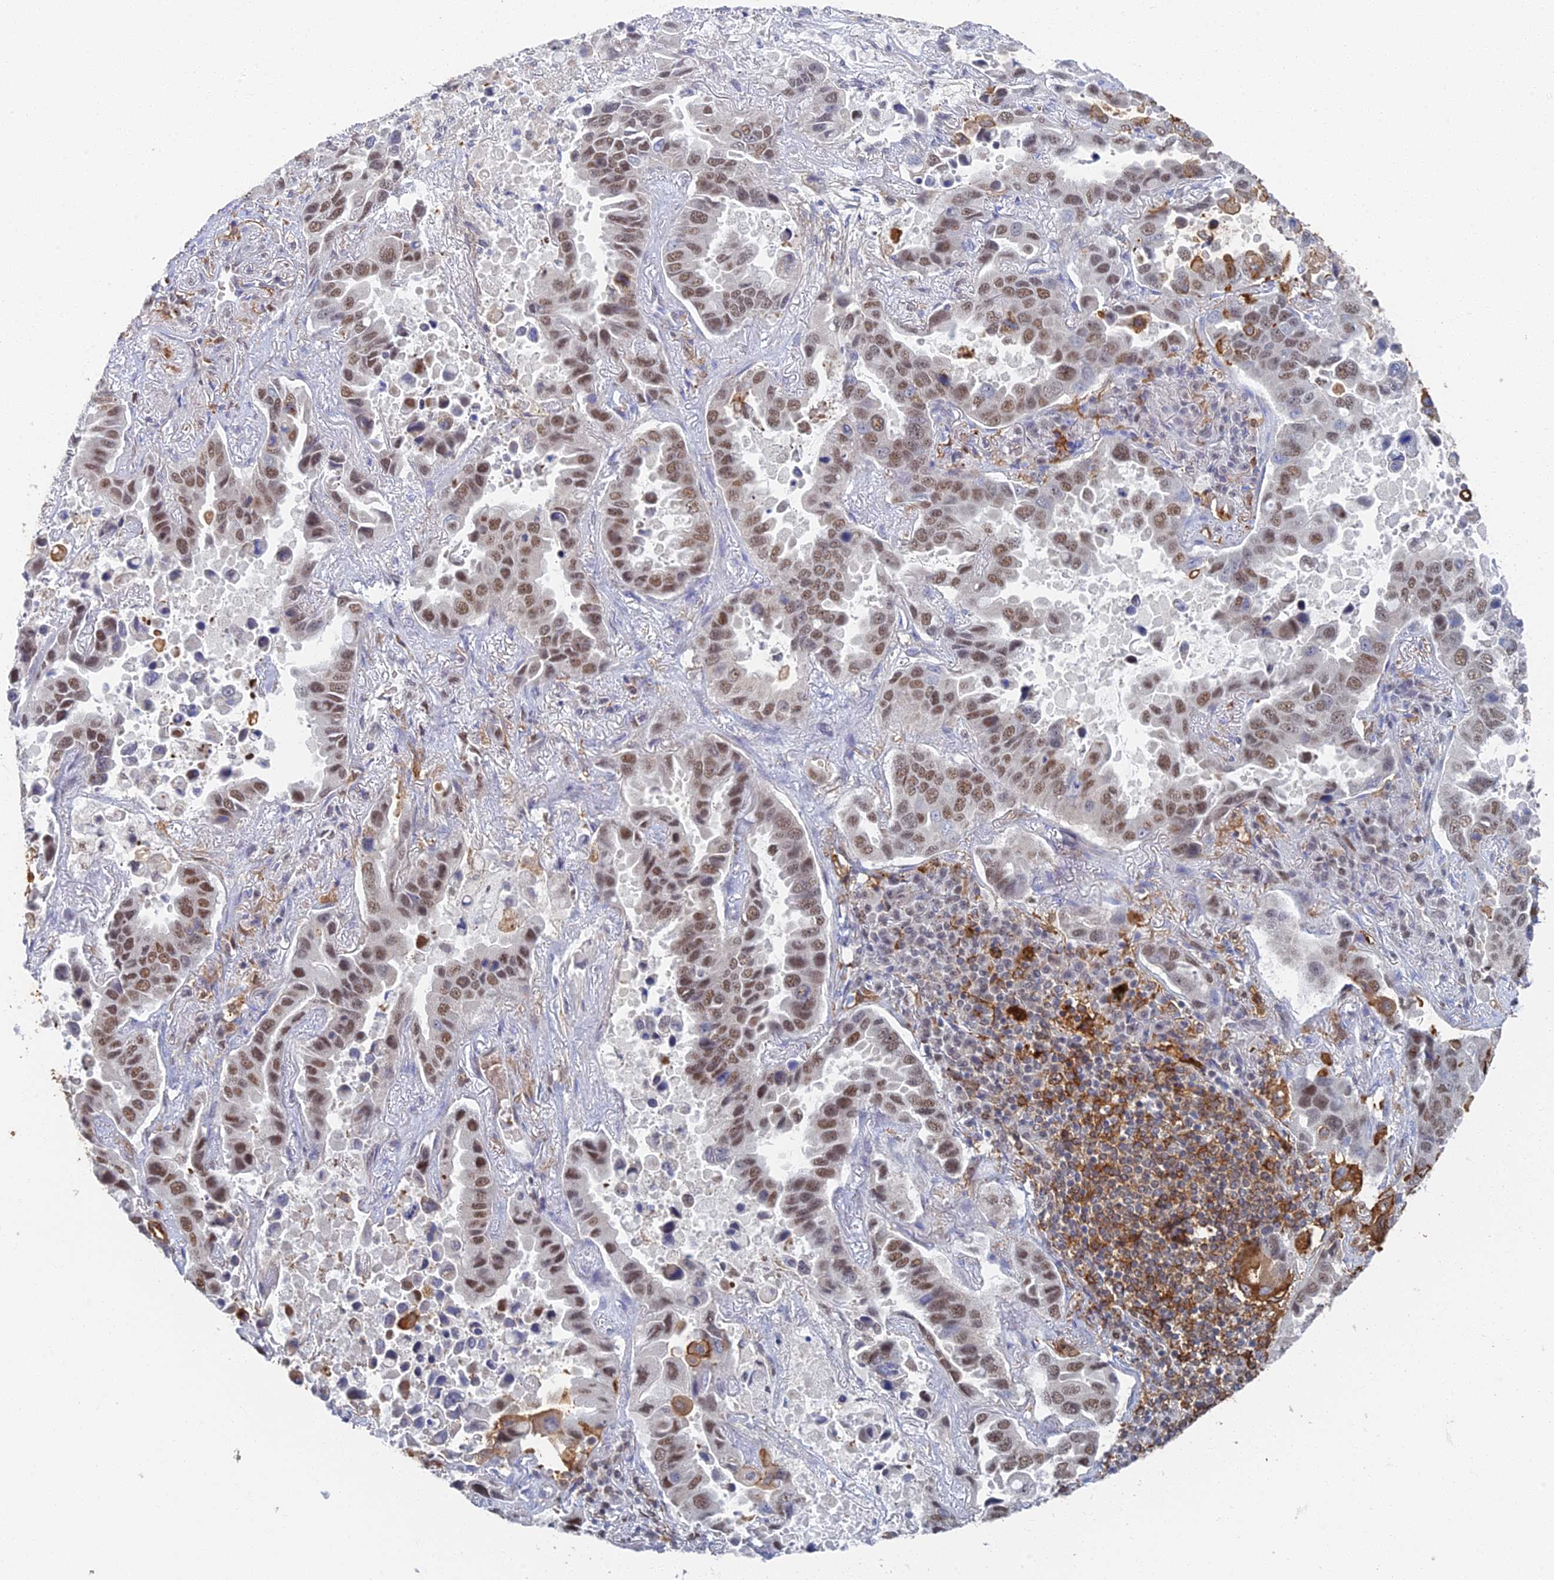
{"staining": {"intensity": "moderate", "quantity": "25%-75%", "location": "nuclear"}, "tissue": "lung cancer", "cell_type": "Tumor cells", "image_type": "cancer", "snomed": [{"axis": "morphology", "description": "Adenocarcinoma, NOS"}, {"axis": "topography", "description": "Lung"}], "caption": "High-magnification brightfield microscopy of adenocarcinoma (lung) stained with DAB (3,3'-diaminobenzidine) (brown) and counterstained with hematoxylin (blue). tumor cells exhibit moderate nuclear expression is seen in about25%-75% of cells. Using DAB (brown) and hematoxylin (blue) stains, captured at high magnification using brightfield microscopy.", "gene": "GPATCH1", "patient": {"sex": "male", "age": 64}}